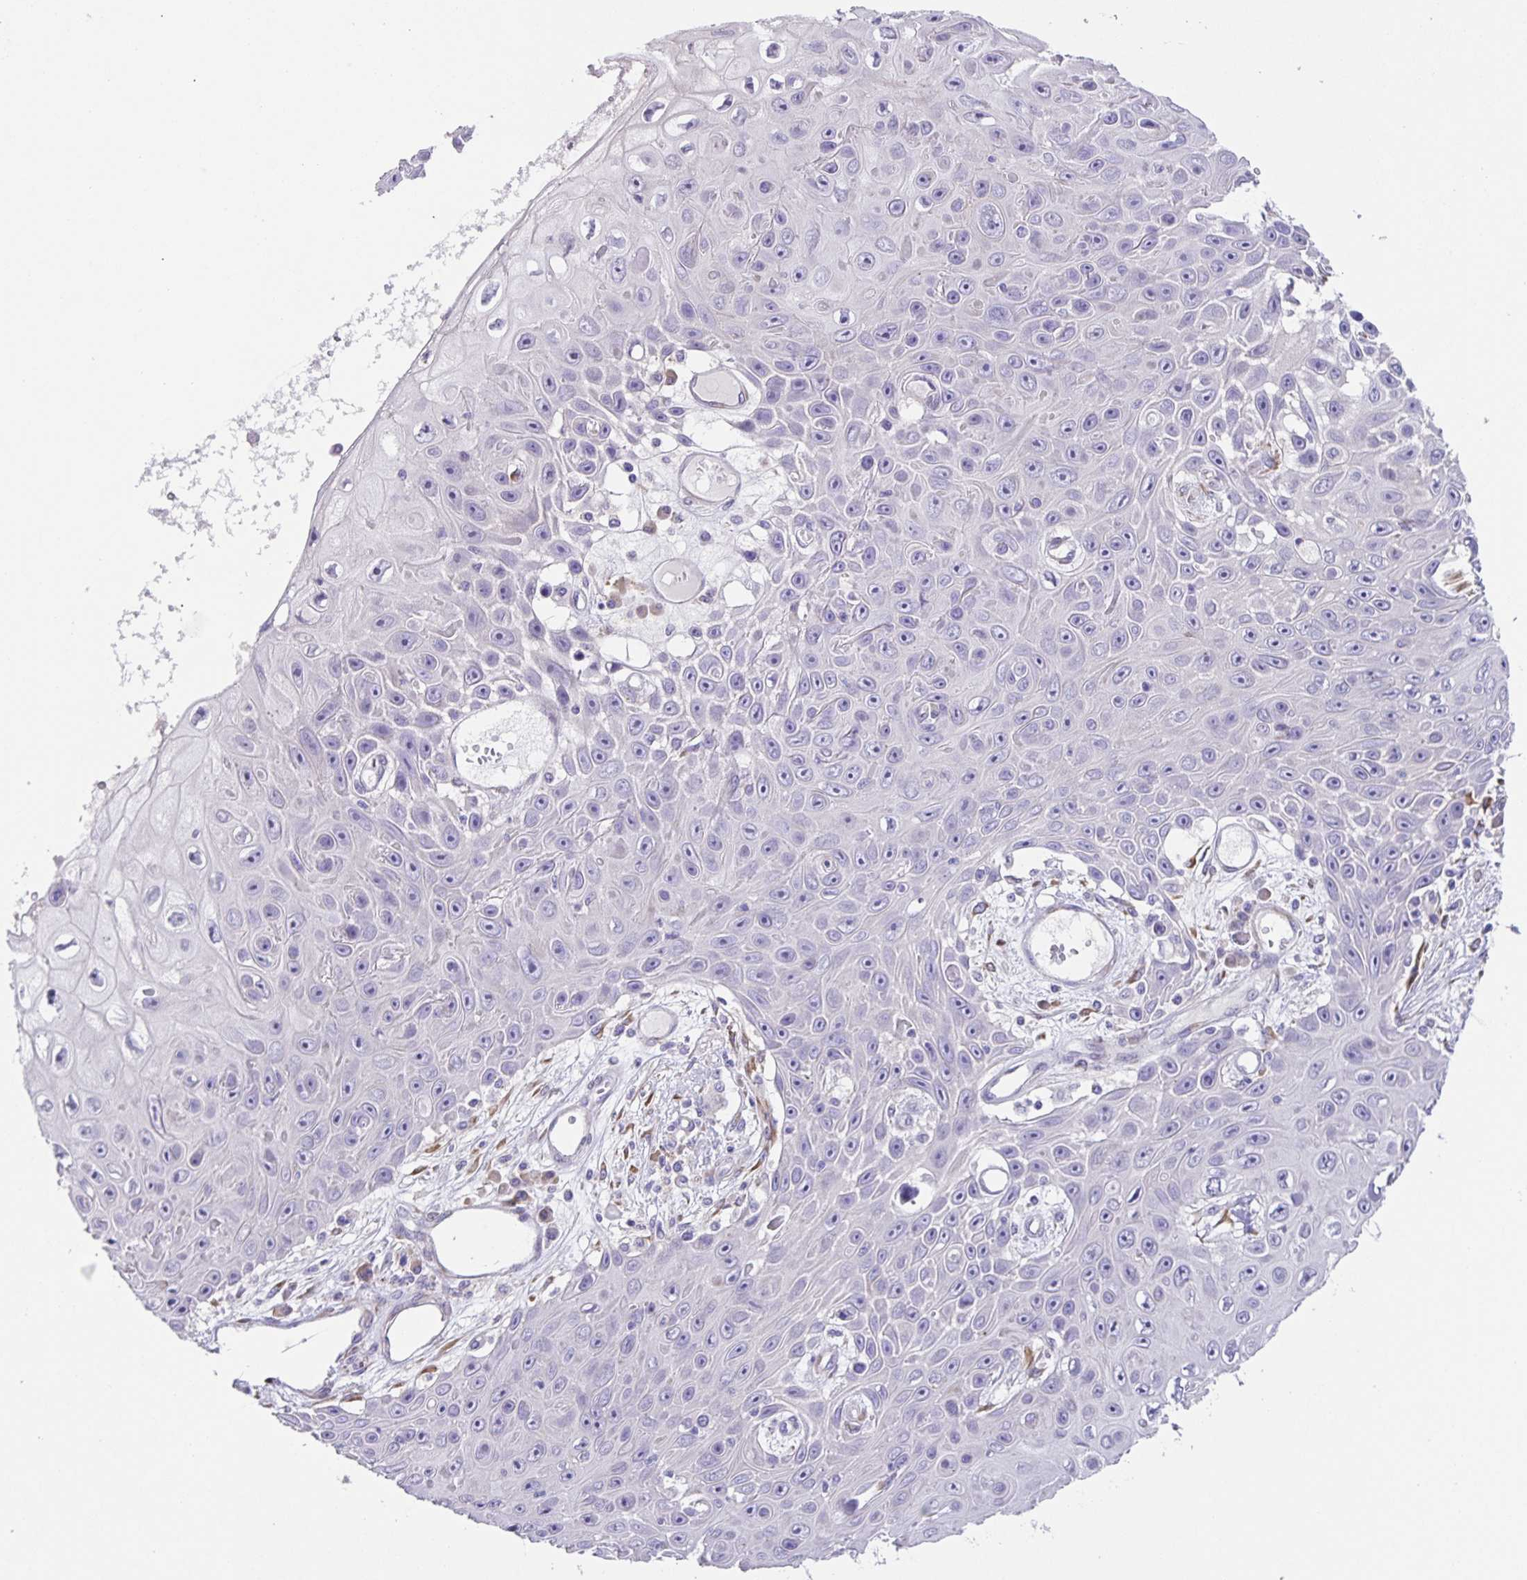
{"staining": {"intensity": "negative", "quantity": "none", "location": "none"}, "tissue": "skin cancer", "cell_type": "Tumor cells", "image_type": "cancer", "snomed": [{"axis": "morphology", "description": "Squamous cell carcinoma, NOS"}, {"axis": "topography", "description": "Skin"}], "caption": "The image displays no significant staining in tumor cells of squamous cell carcinoma (skin).", "gene": "PRR36", "patient": {"sex": "male", "age": 82}}